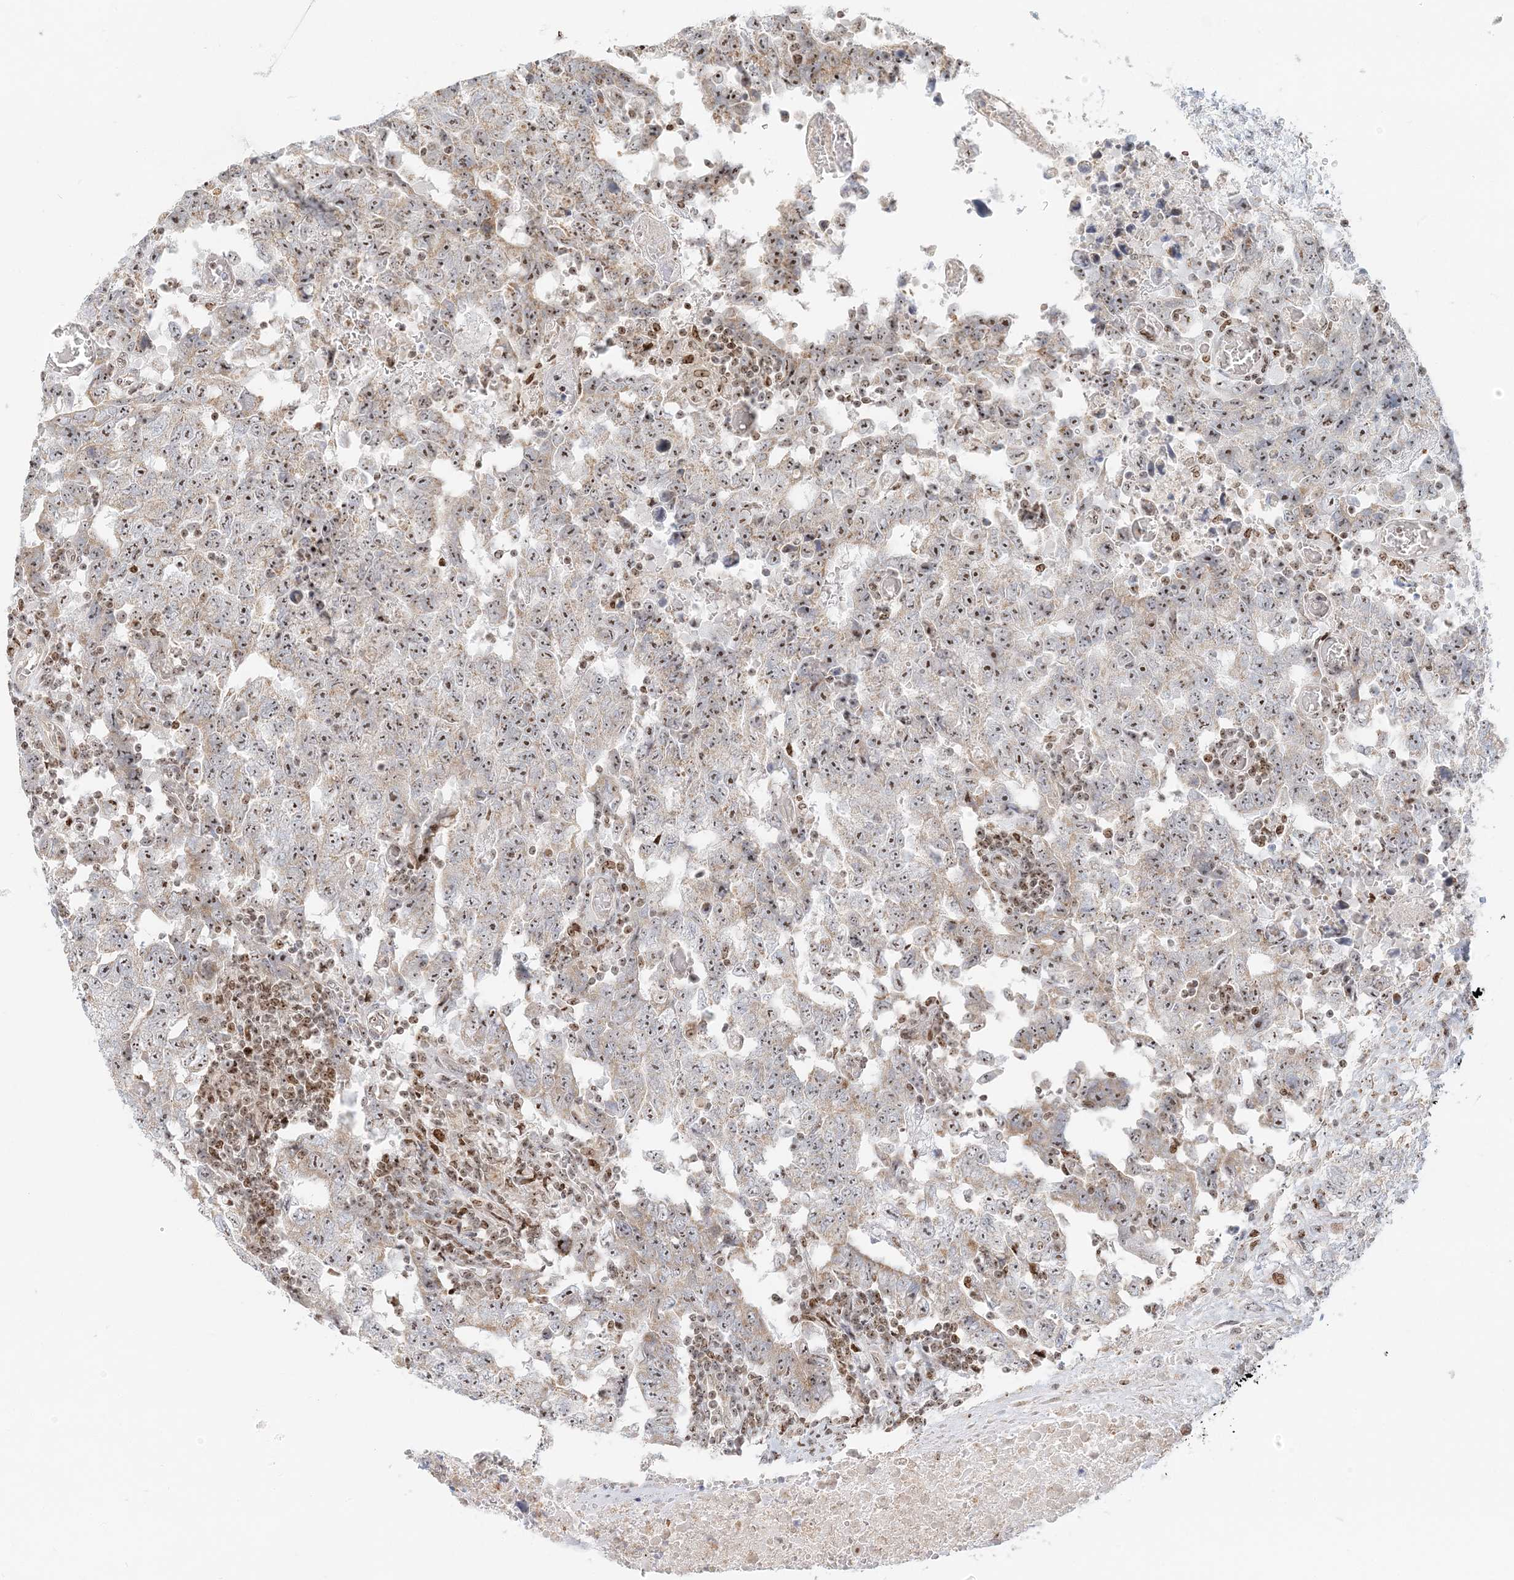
{"staining": {"intensity": "moderate", "quantity": ">75%", "location": "nuclear"}, "tissue": "testis cancer", "cell_type": "Tumor cells", "image_type": "cancer", "snomed": [{"axis": "morphology", "description": "Carcinoma, Embryonal, NOS"}, {"axis": "topography", "description": "Testis"}], "caption": "Testis cancer stained with a protein marker displays moderate staining in tumor cells.", "gene": "UBE2F", "patient": {"sex": "male", "age": 26}}